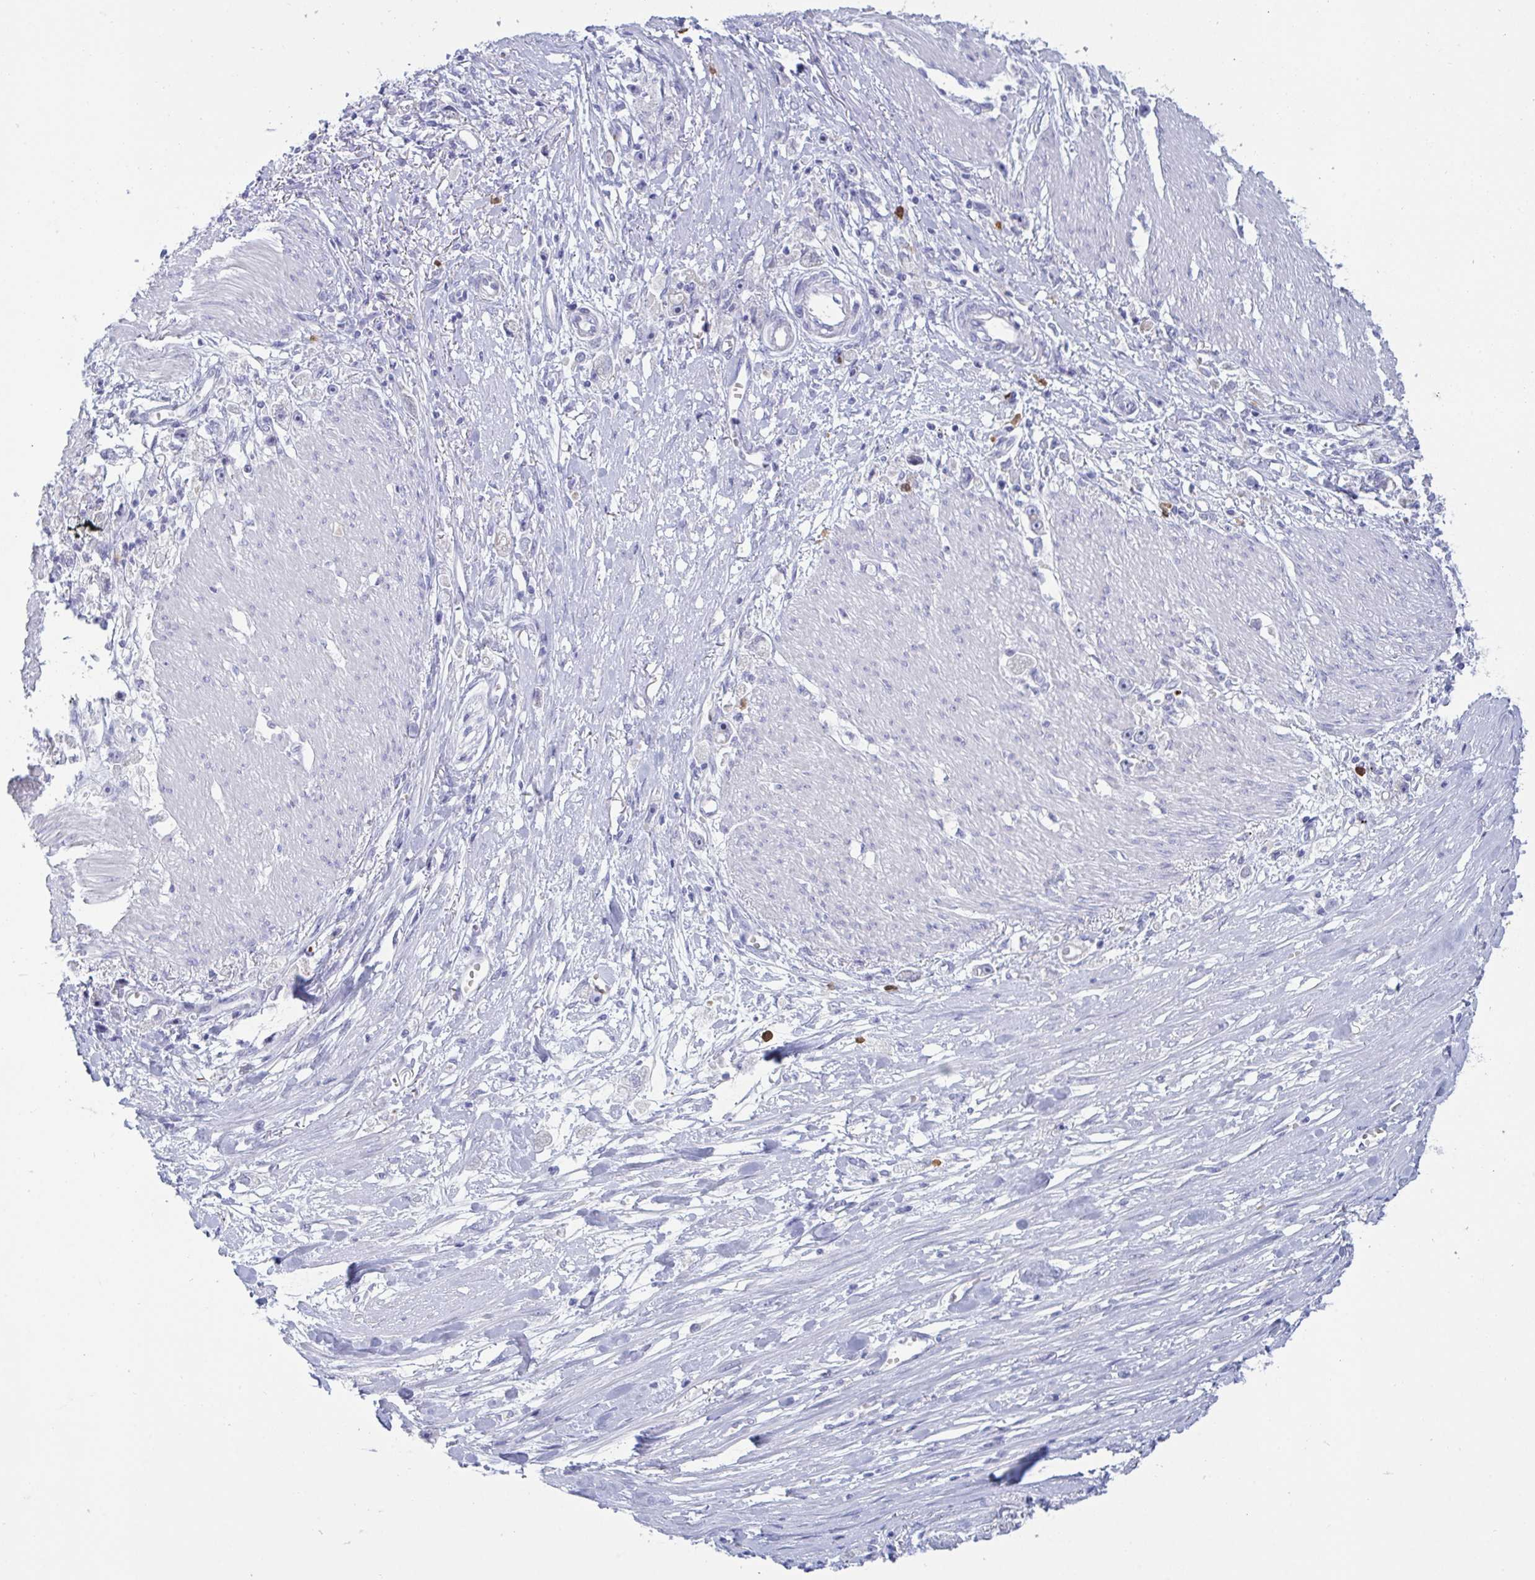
{"staining": {"intensity": "negative", "quantity": "none", "location": "none"}, "tissue": "stomach cancer", "cell_type": "Tumor cells", "image_type": "cancer", "snomed": [{"axis": "morphology", "description": "Adenocarcinoma, NOS"}, {"axis": "topography", "description": "Stomach"}], "caption": "An image of human stomach cancer is negative for staining in tumor cells.", "gene": "TAS2R38", "patient": {"sex": "female", "age": 59}}